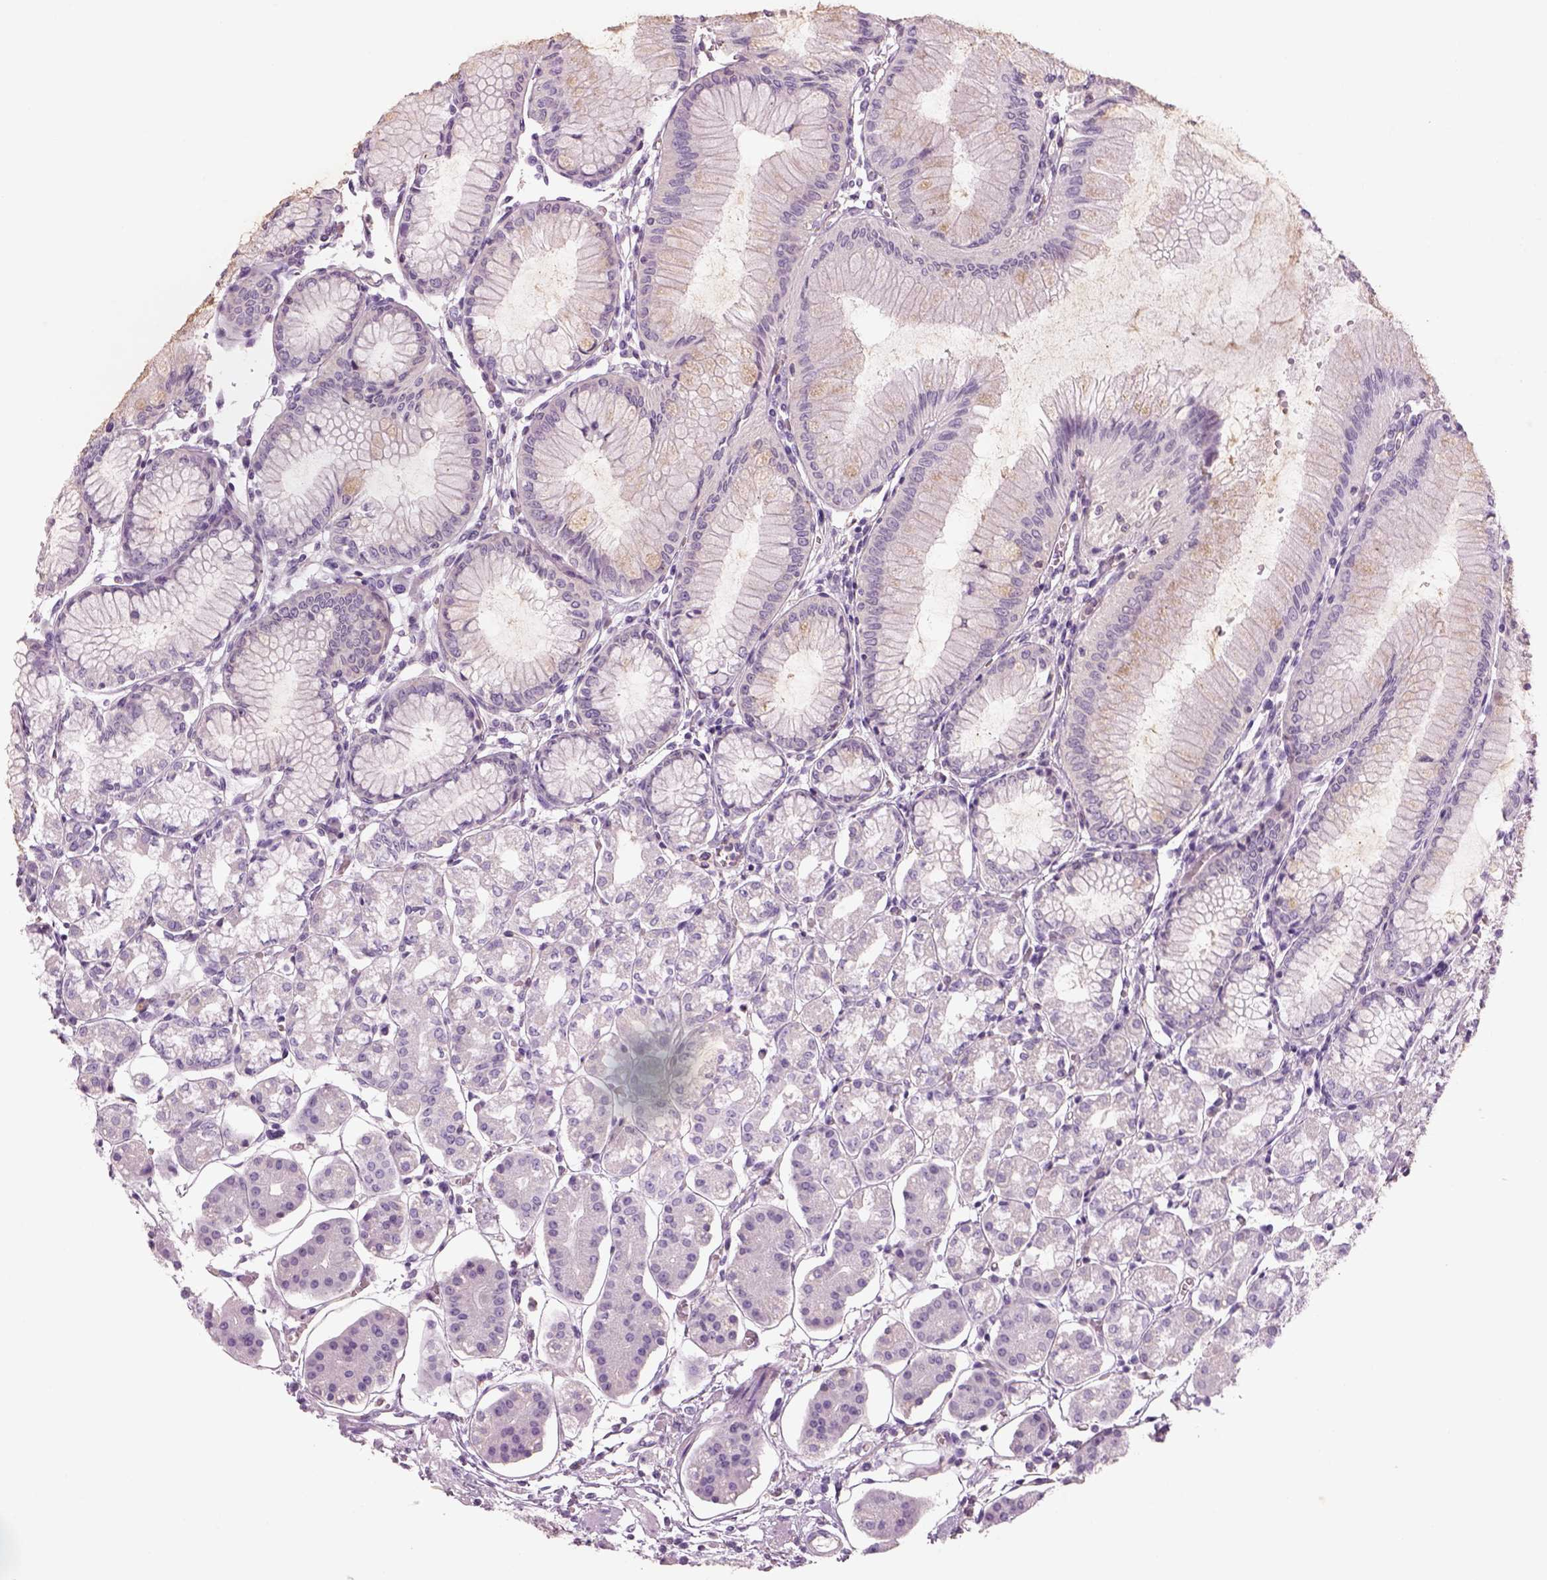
{"staining": {"intensity": "negative", "quantity": "none", "location": "none"}, "tissue": "stomach", "cell_type": "Glandular cells", "image_type": "normal", "snomed": [{"axis": "morphology", "description": "Normal tissue, NOS"}, {"axis": "topography", "description": "Skeletal muscle"}, {"axis": "topography", "description": "Stomach"}], "caption": "An immunohistochemistry micrograph of normal stomach is shown. There is no staining in glandular cells of stomach.", "gene": "SLC1A7", "patient": {"sex": "female", "age": 57}}